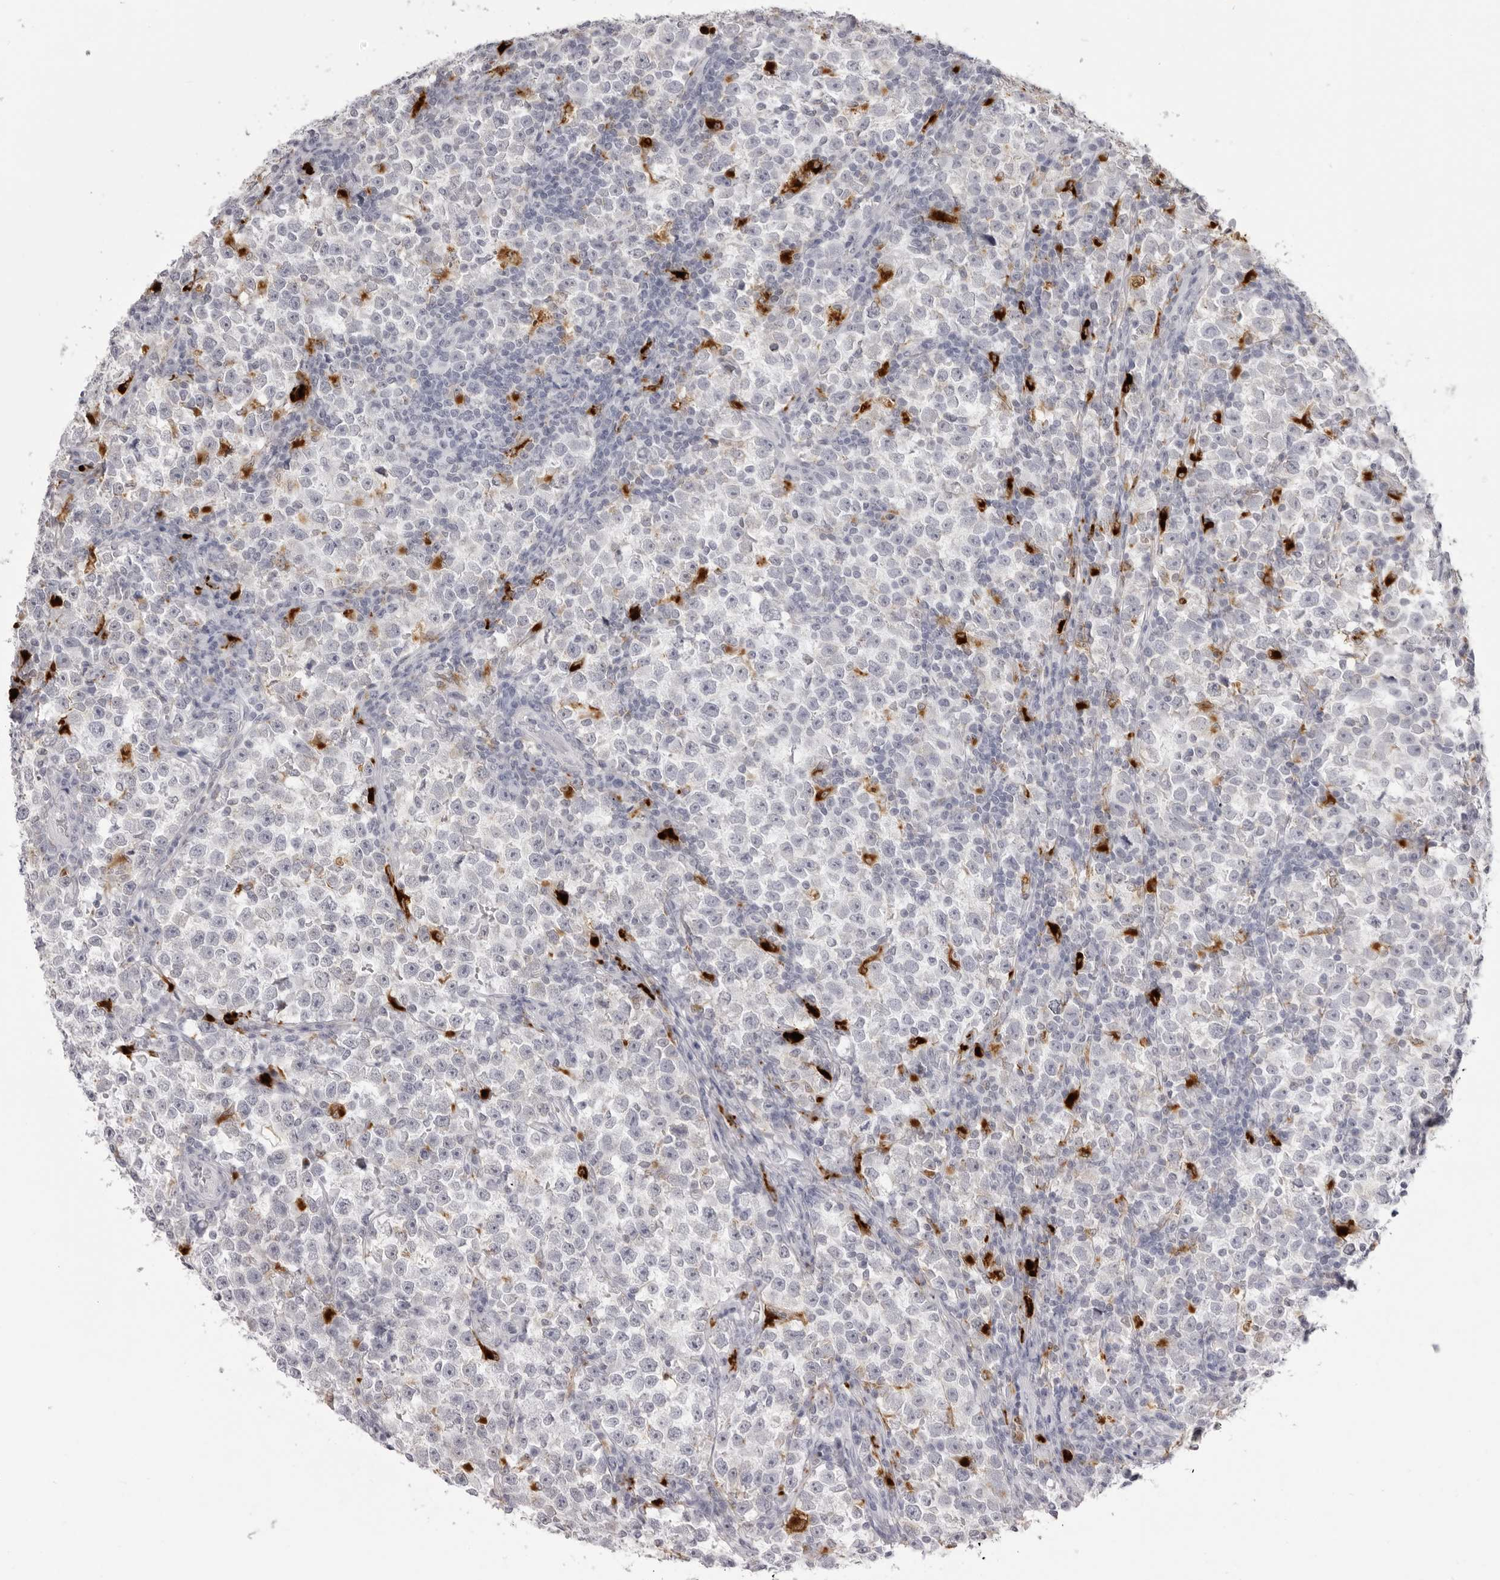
{"staining": {"intensity": "negative", "quantity": "none", "location": "none"}, "tissue": "testis cancer", "cell_type": "Tumor cells", "image_type": "cancer", "snomed": [{"axis": "morphology", "description": "Normal tissue, NOS"}, {"axis": "morphology", "description": "Seminoma, NOS"}, {"axis": "topography", "description": "Testis"}], "caption": "This is an IHC image of human testis cancer (seminoma). There is no positivity in tumor cells.", "gene": "IL25", "patient": {"sex": "male", "age": 43}}